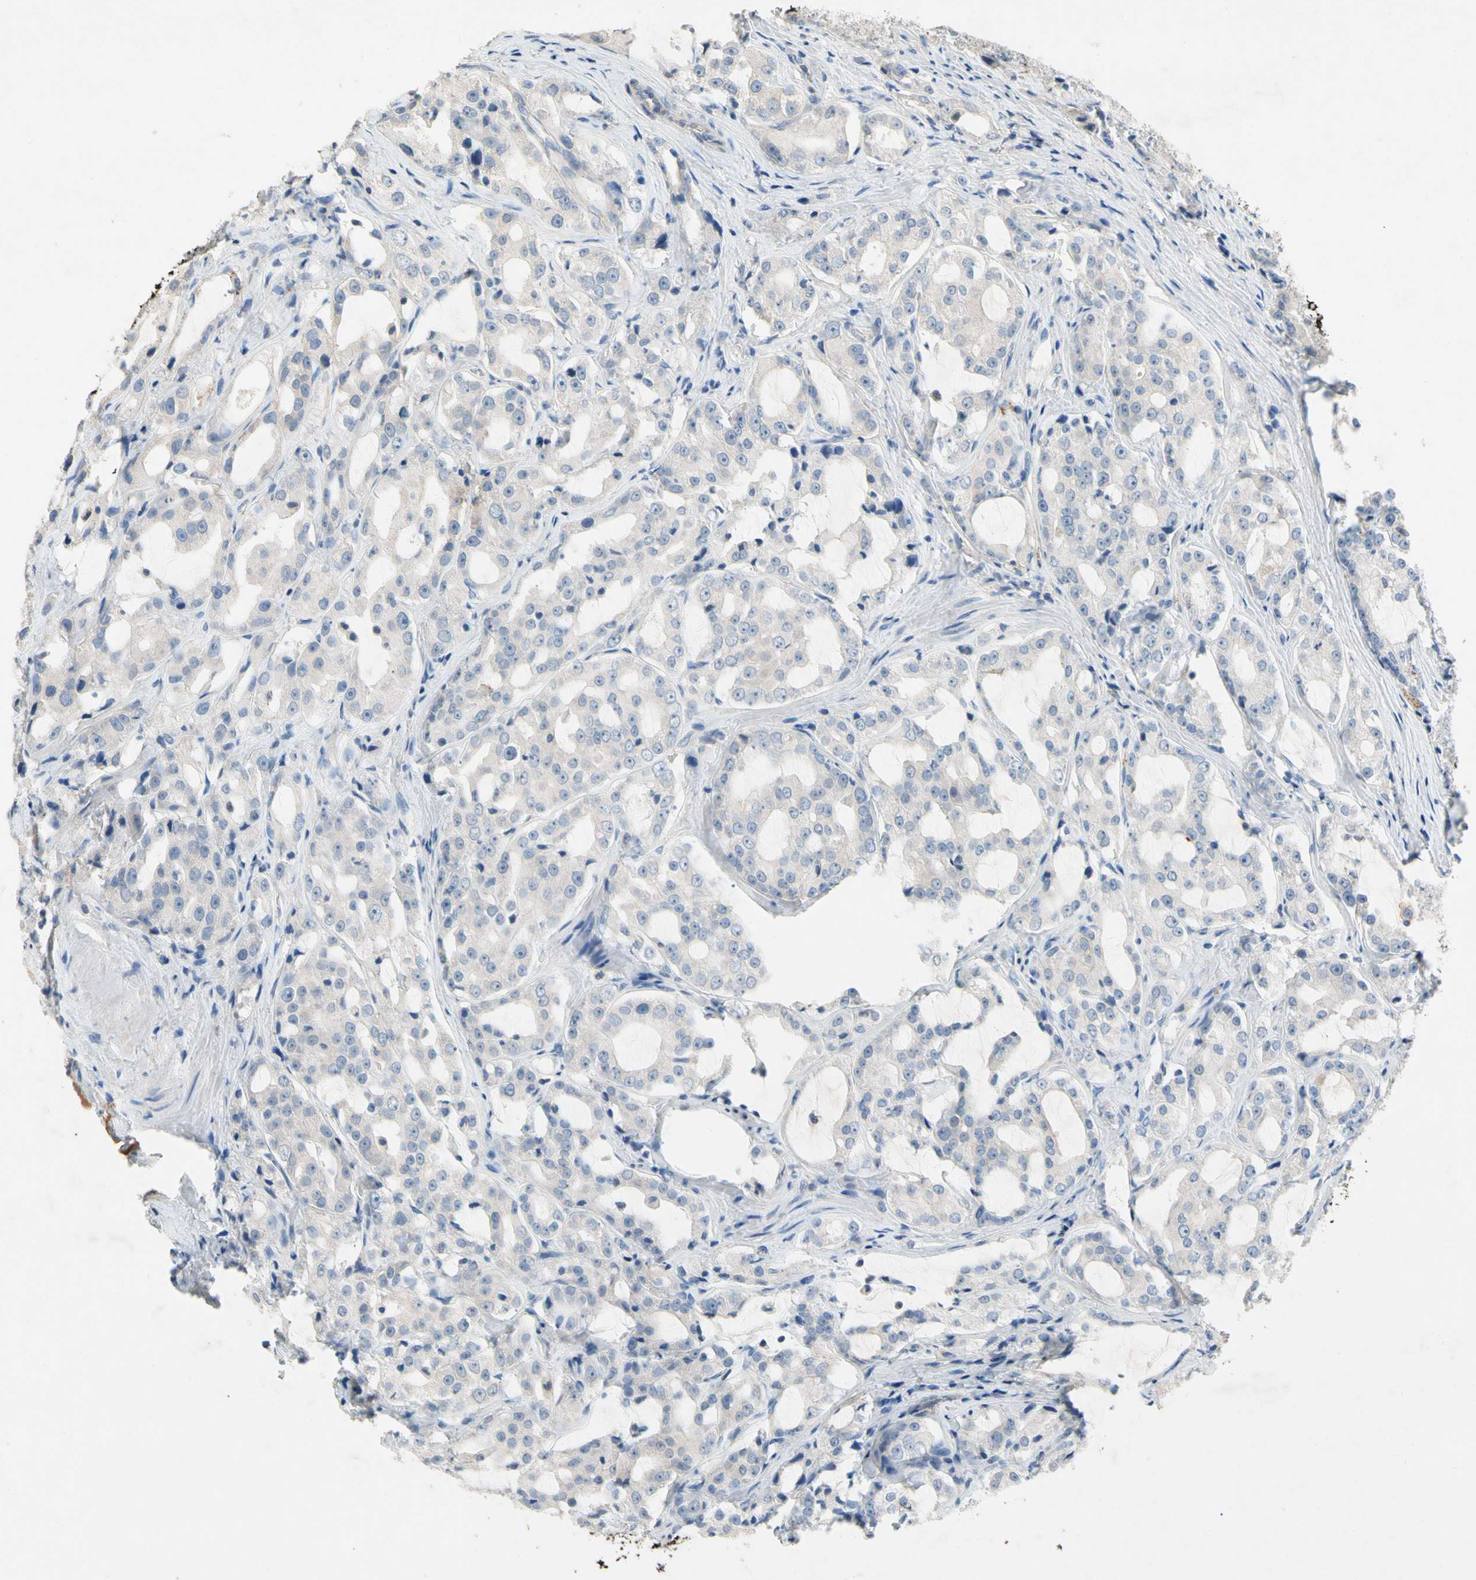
{"staining": {"intensity": "negative", "quantity": "none", "location": "none"}, "tissue": "prostate cancer", "cell_type": "Tumor cells", "image_type": "cancer", "snomed": [{"axis": "morphology", "description": "Adenocarcinoma, High grade"}, {"axis": "topography", "description": "Prostate"}], "caption": "IHC histopathology image of neoplastic tissue: prostate cancer stained with DAB shows no significant protein positivity in tumor cells.", "gene": "NDFIP2", "patient": {"sex": "male", "age": 73}}